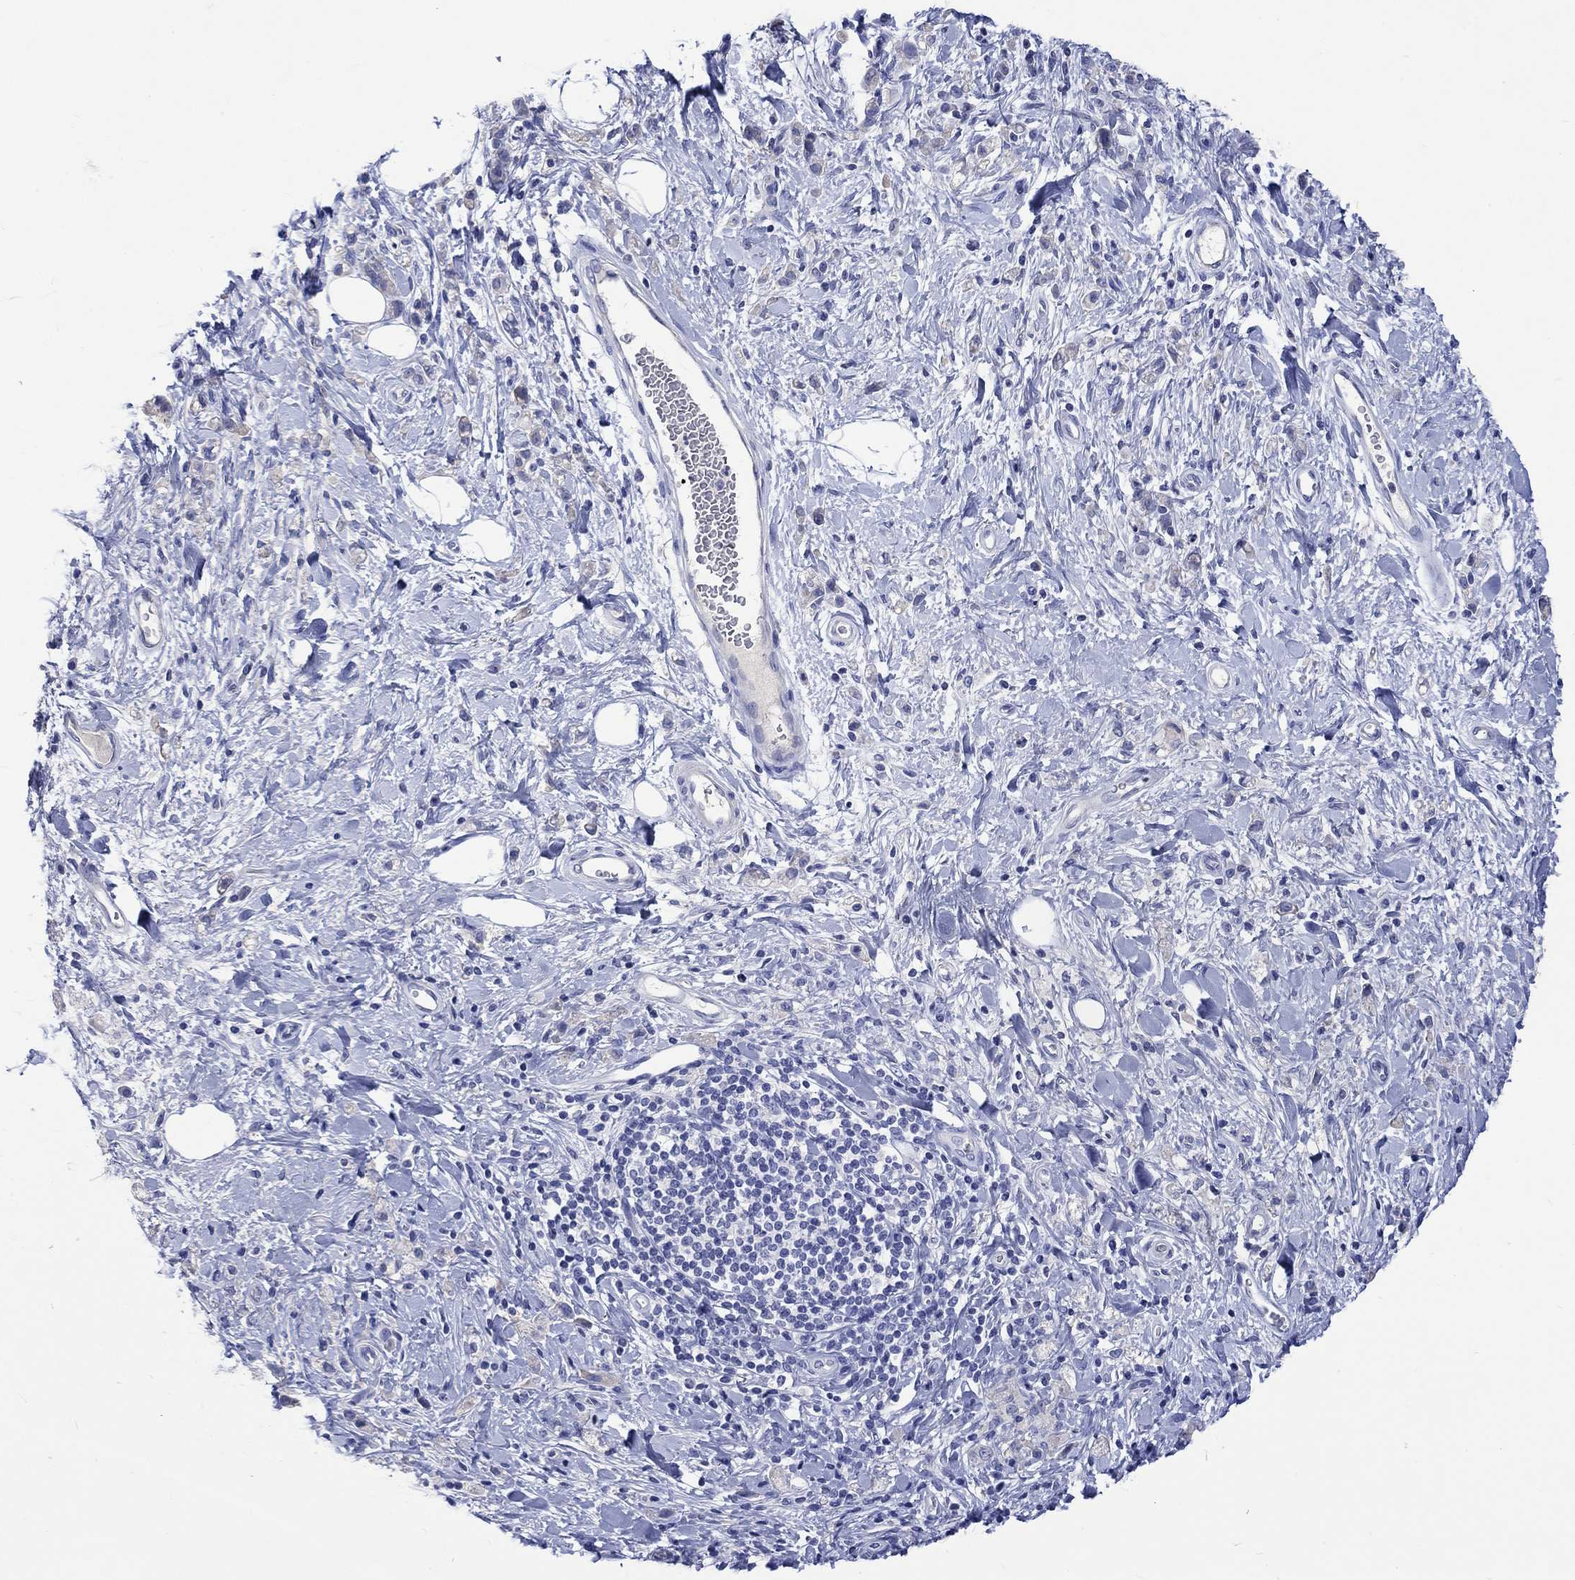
{"staining": {"intensity": "negative", "quantity": "none", "location": "none"}, "tissue": "stomach cancer", "cell_type": "Tumor cells", "image_type": "cancer", "snomed": [{"axis": "morphology", "description": "Adenocarcinoma, NOS"}, {"axis": "topography", "description": "Stomach"}], "caption": "An immunohistochemistry image of stomach cancer (adenocarcinoma) is shown. There is no staining in tumor cells of stomach cancer (adenocarcinoma).", "gene": "TOMM20L", "patient": {"sex": "male", "age": 77}}